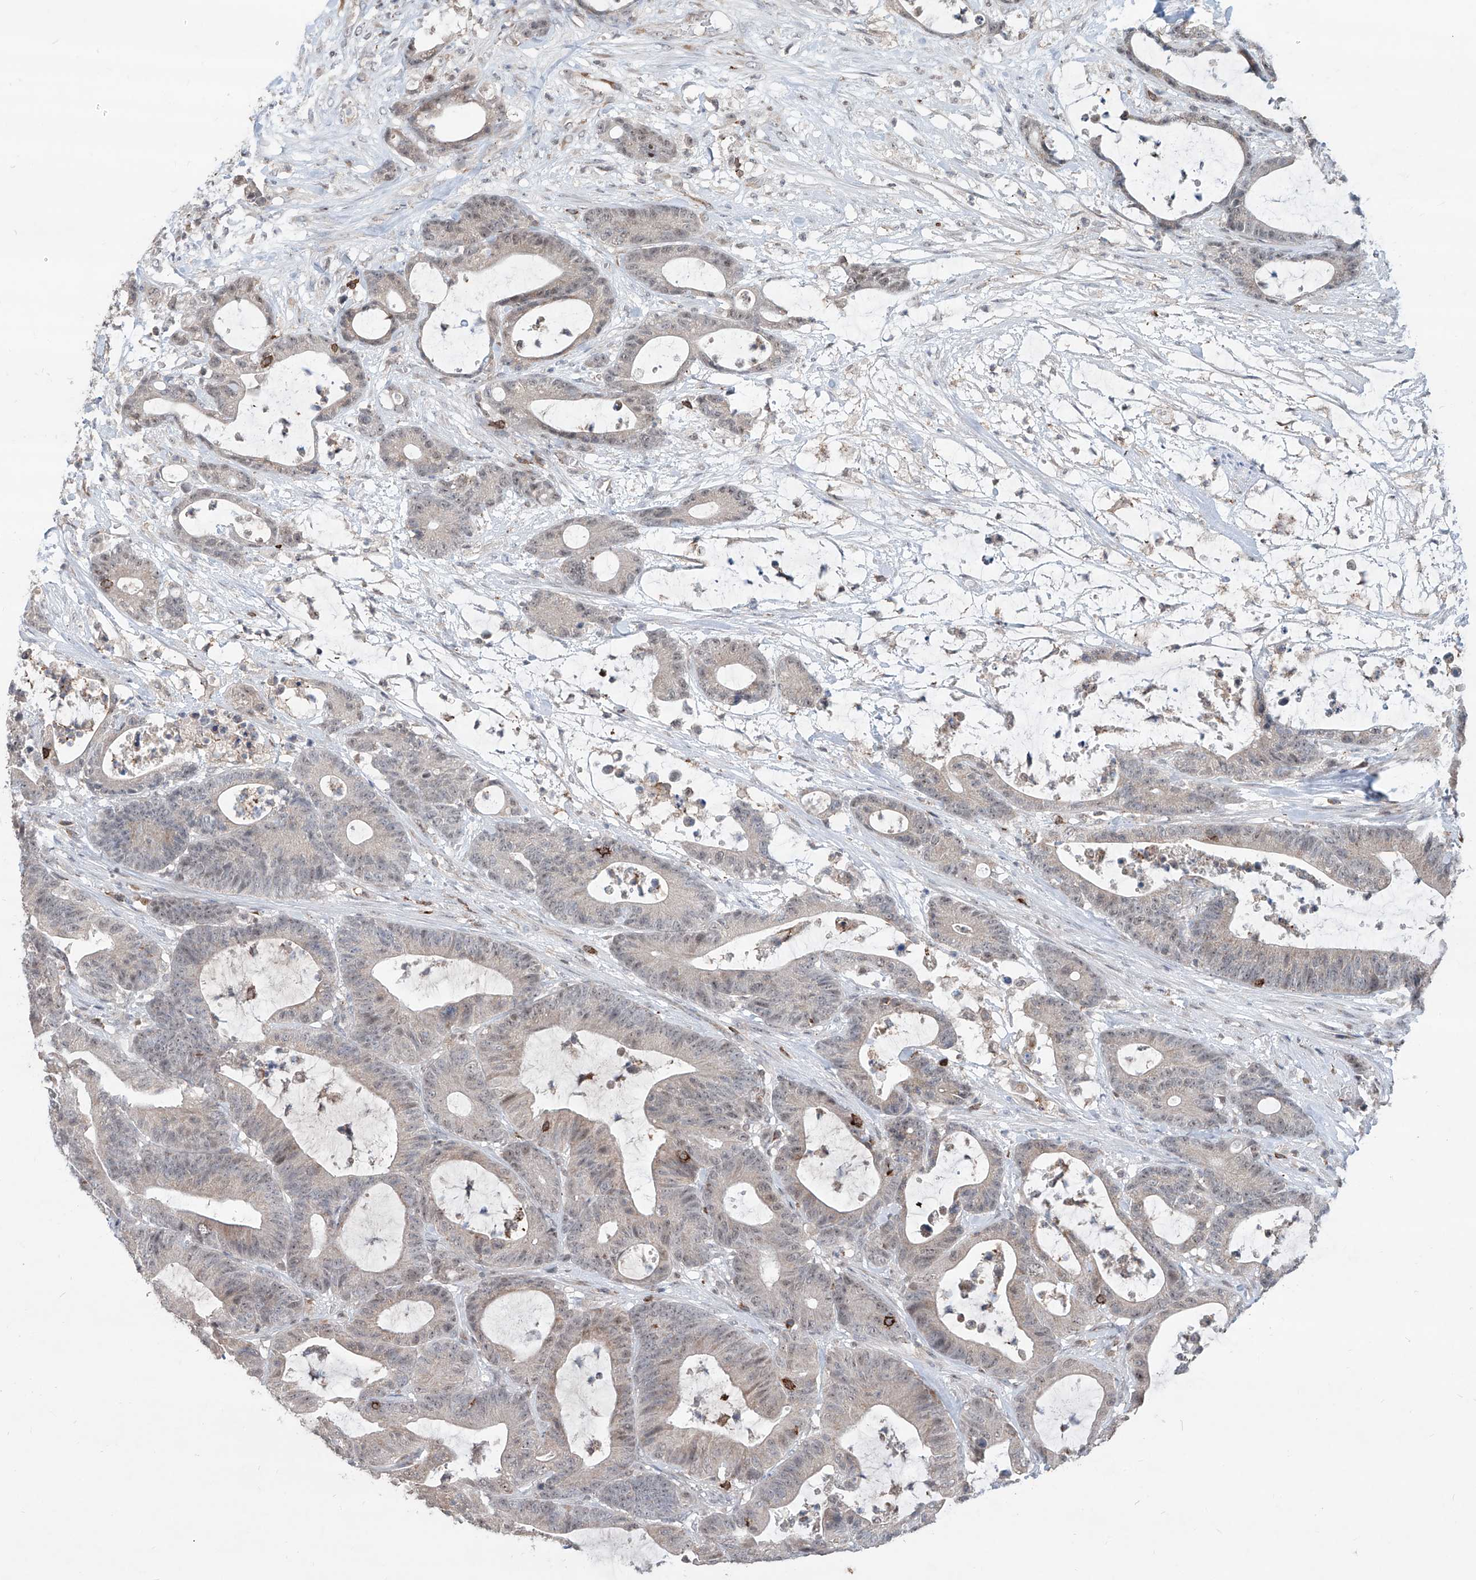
{"staining": {"intensity": "weak", "quantity": "<25%", "location": "nuclear"}, "tissue": "colorectal cancer", "cell_type": "Tumor cells", "image_type": "cancer", "snomed": [{"axis": "morphology", "description": "Adenocarcinoma, NOS"}, {"axis": "topography", "description": "Colon"}], "caption": "The immunohistochemistry micrograph has no significant expression in tumor cells of adenocarcinoma (colorectal) tissue.", "gene": "ZBTB48", "patient": {"sex": "female", "age": 84}}